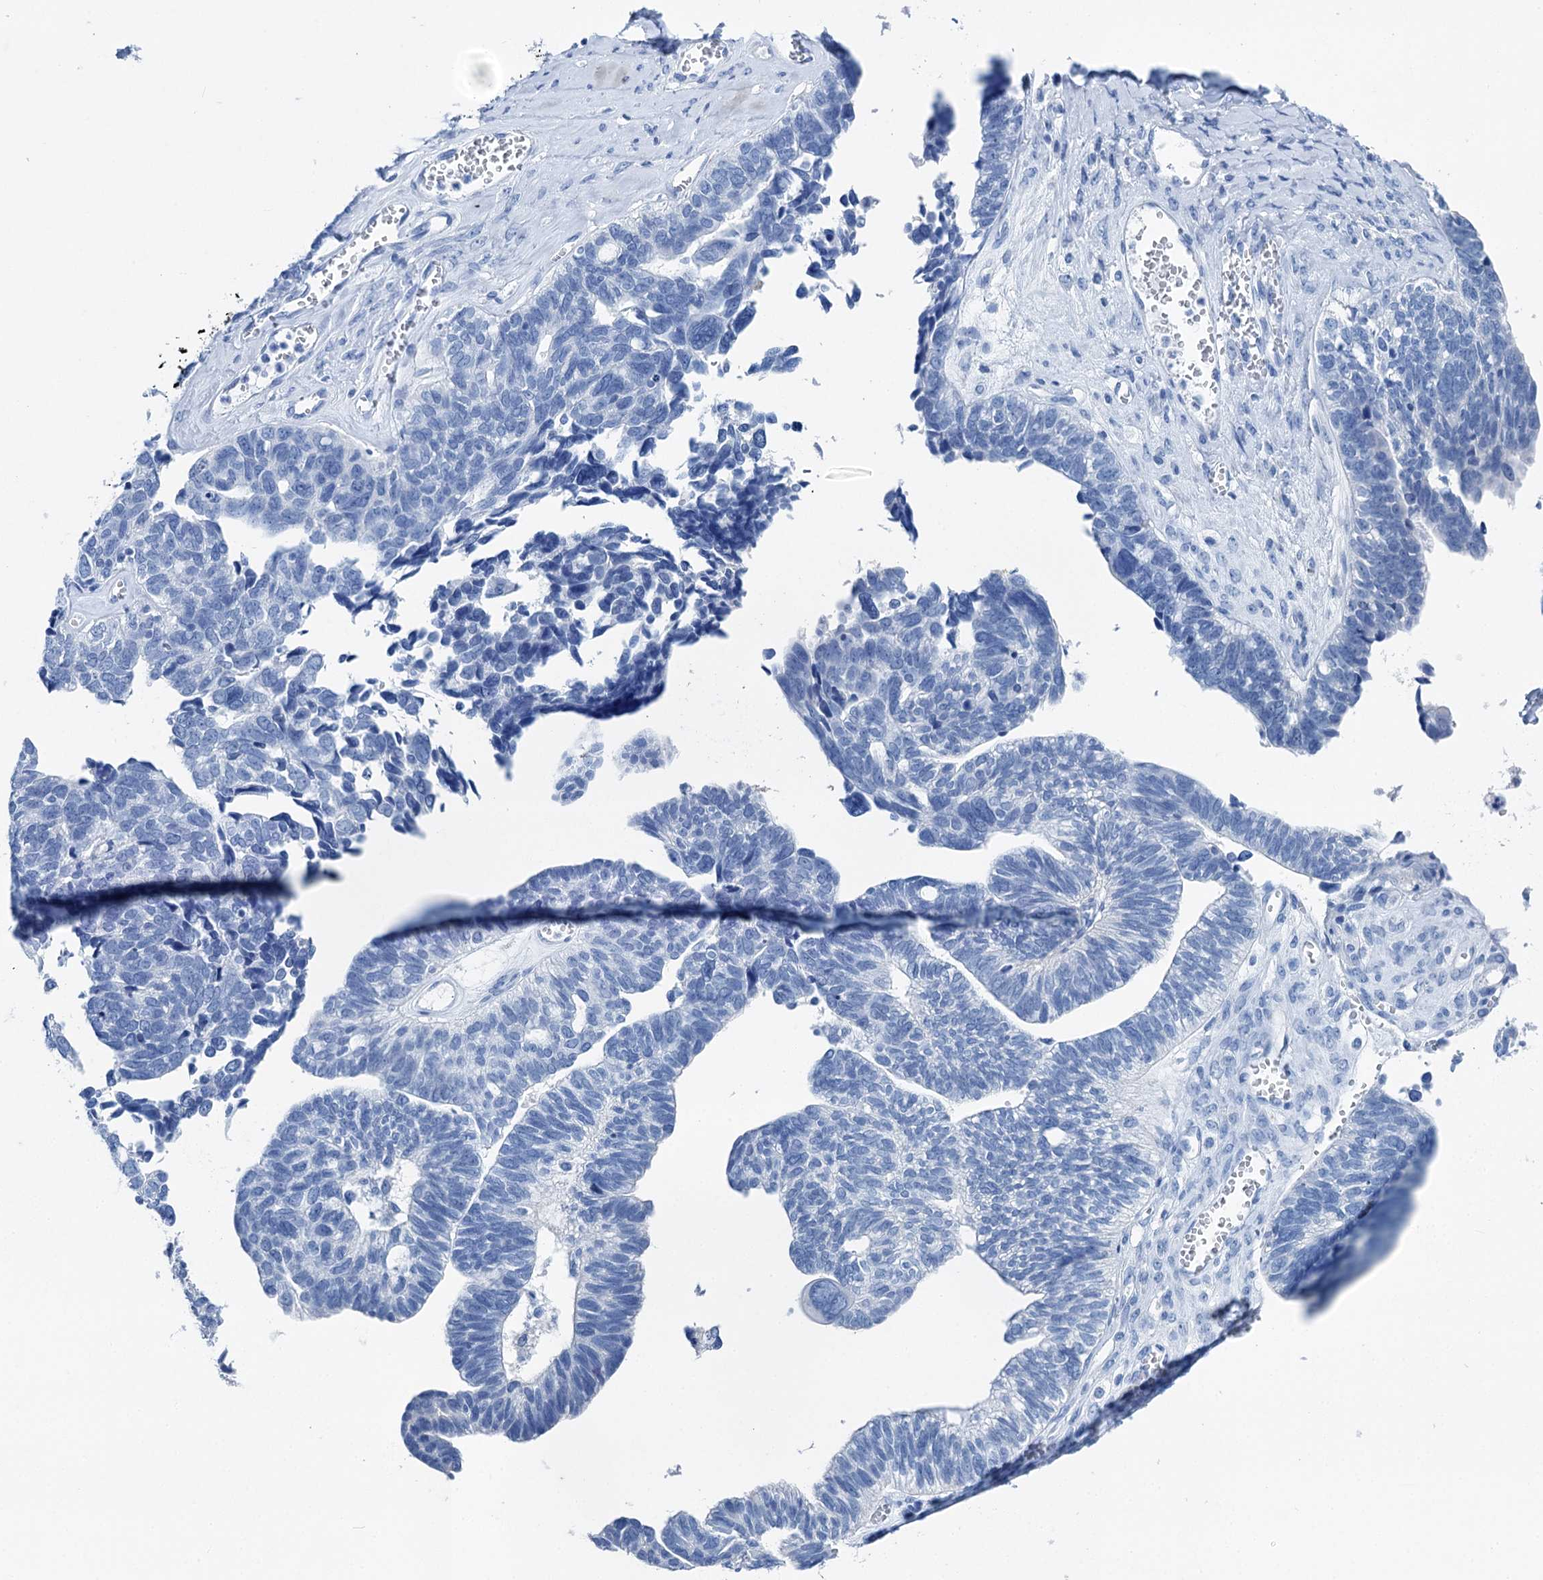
{"staining": {"intensity": "negative", "quantity": "none", "location": "none"}, "tissue": "ovarian cancer", "cell_type": "Tumor cells", "image_type": "cancer", "snomed": [{"axis": "morphology", "description": "Cystadenocarcinoma, serous, NOS"}, {"axis": "topography", "description": "Ovary"}], "caption": "This is an immunohistochemistry histopathology image of serous cystadenocarcinoma (ovarian). There is no staining in tumor cells.", "gene": "BRINP1", "patient": {"sex": "female", "age": 79}}